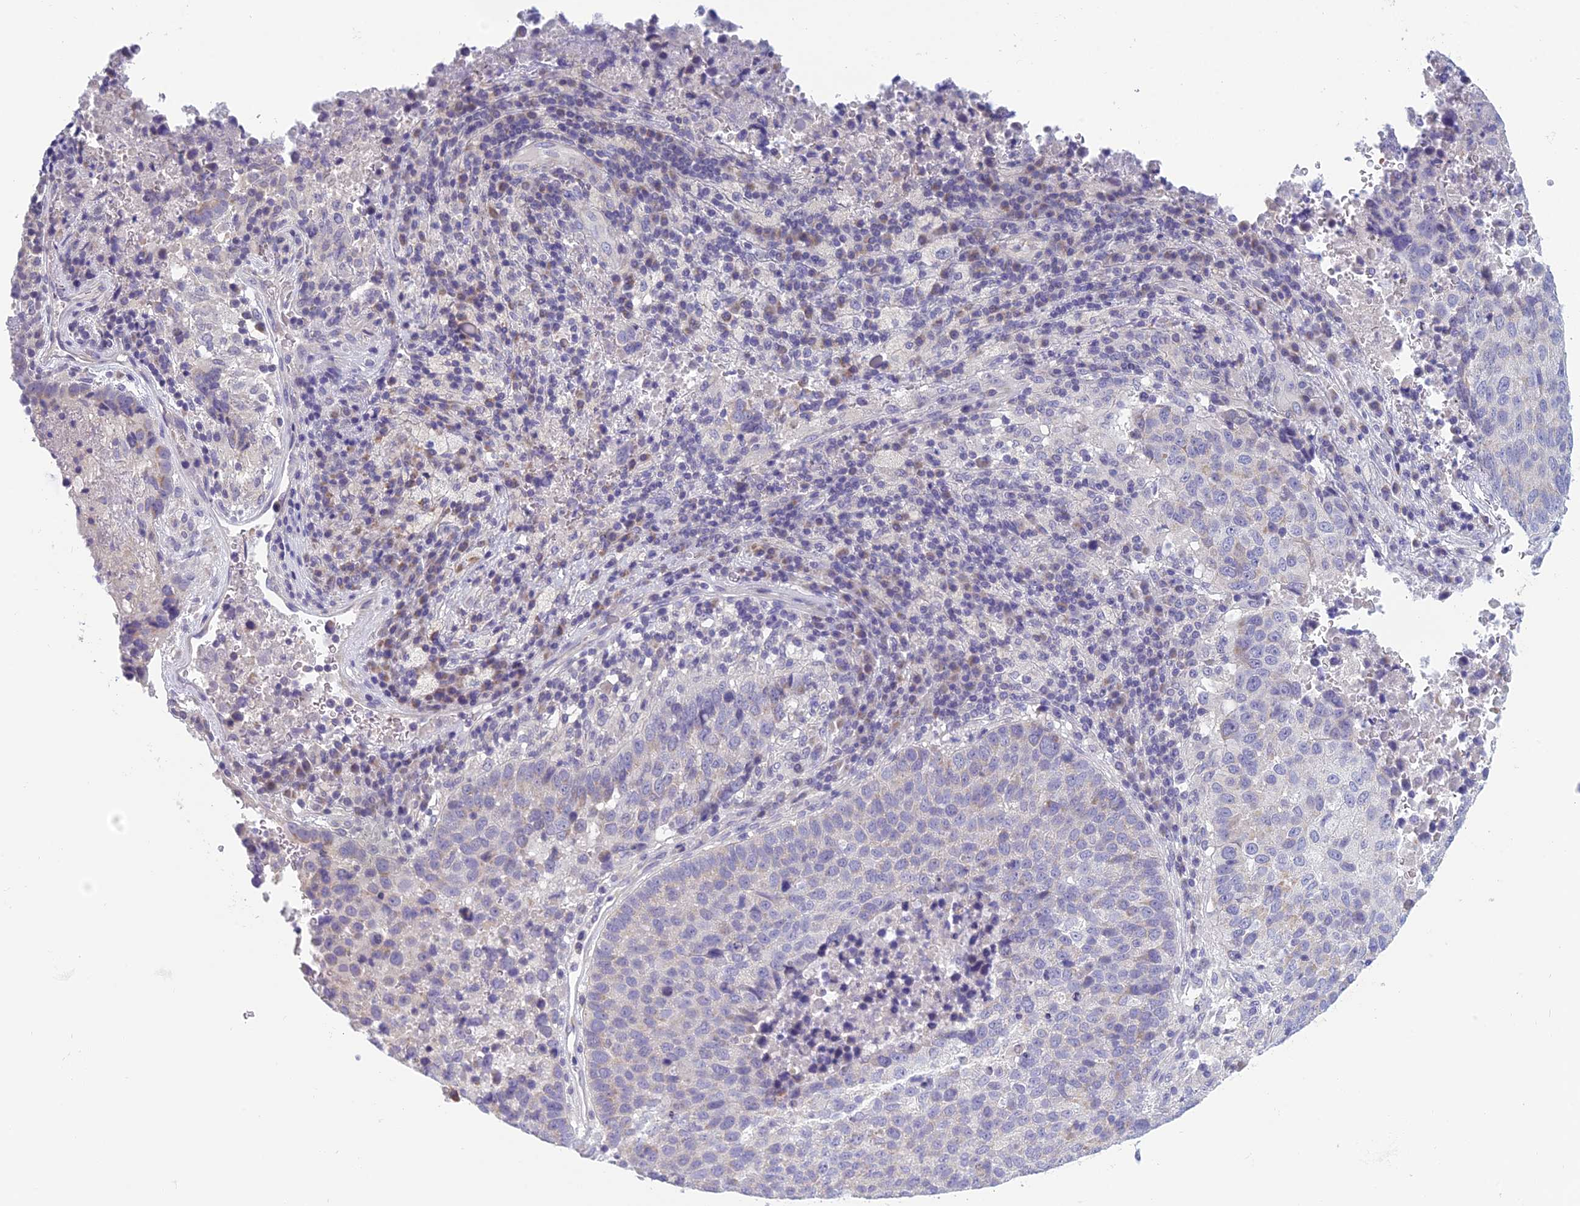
{"staining": {"intensity": "negative", "quantity": "none", "location": "none"}, "tissue": "lung cancer", "cell_type": "Tumor cells", "image_type": "cancer", "snomed": [{"axis": "morphology", "description": "Squamous cell carcinoma, NOS"}, {"axis": "topography", "description": "Lung"}], "caption": "The histopathology image displays no staining of tumor cells in lung cancer (squamous cell carcinoma).", "gene": "RBM41", "patient": {"sex": "male", "age": 73}}